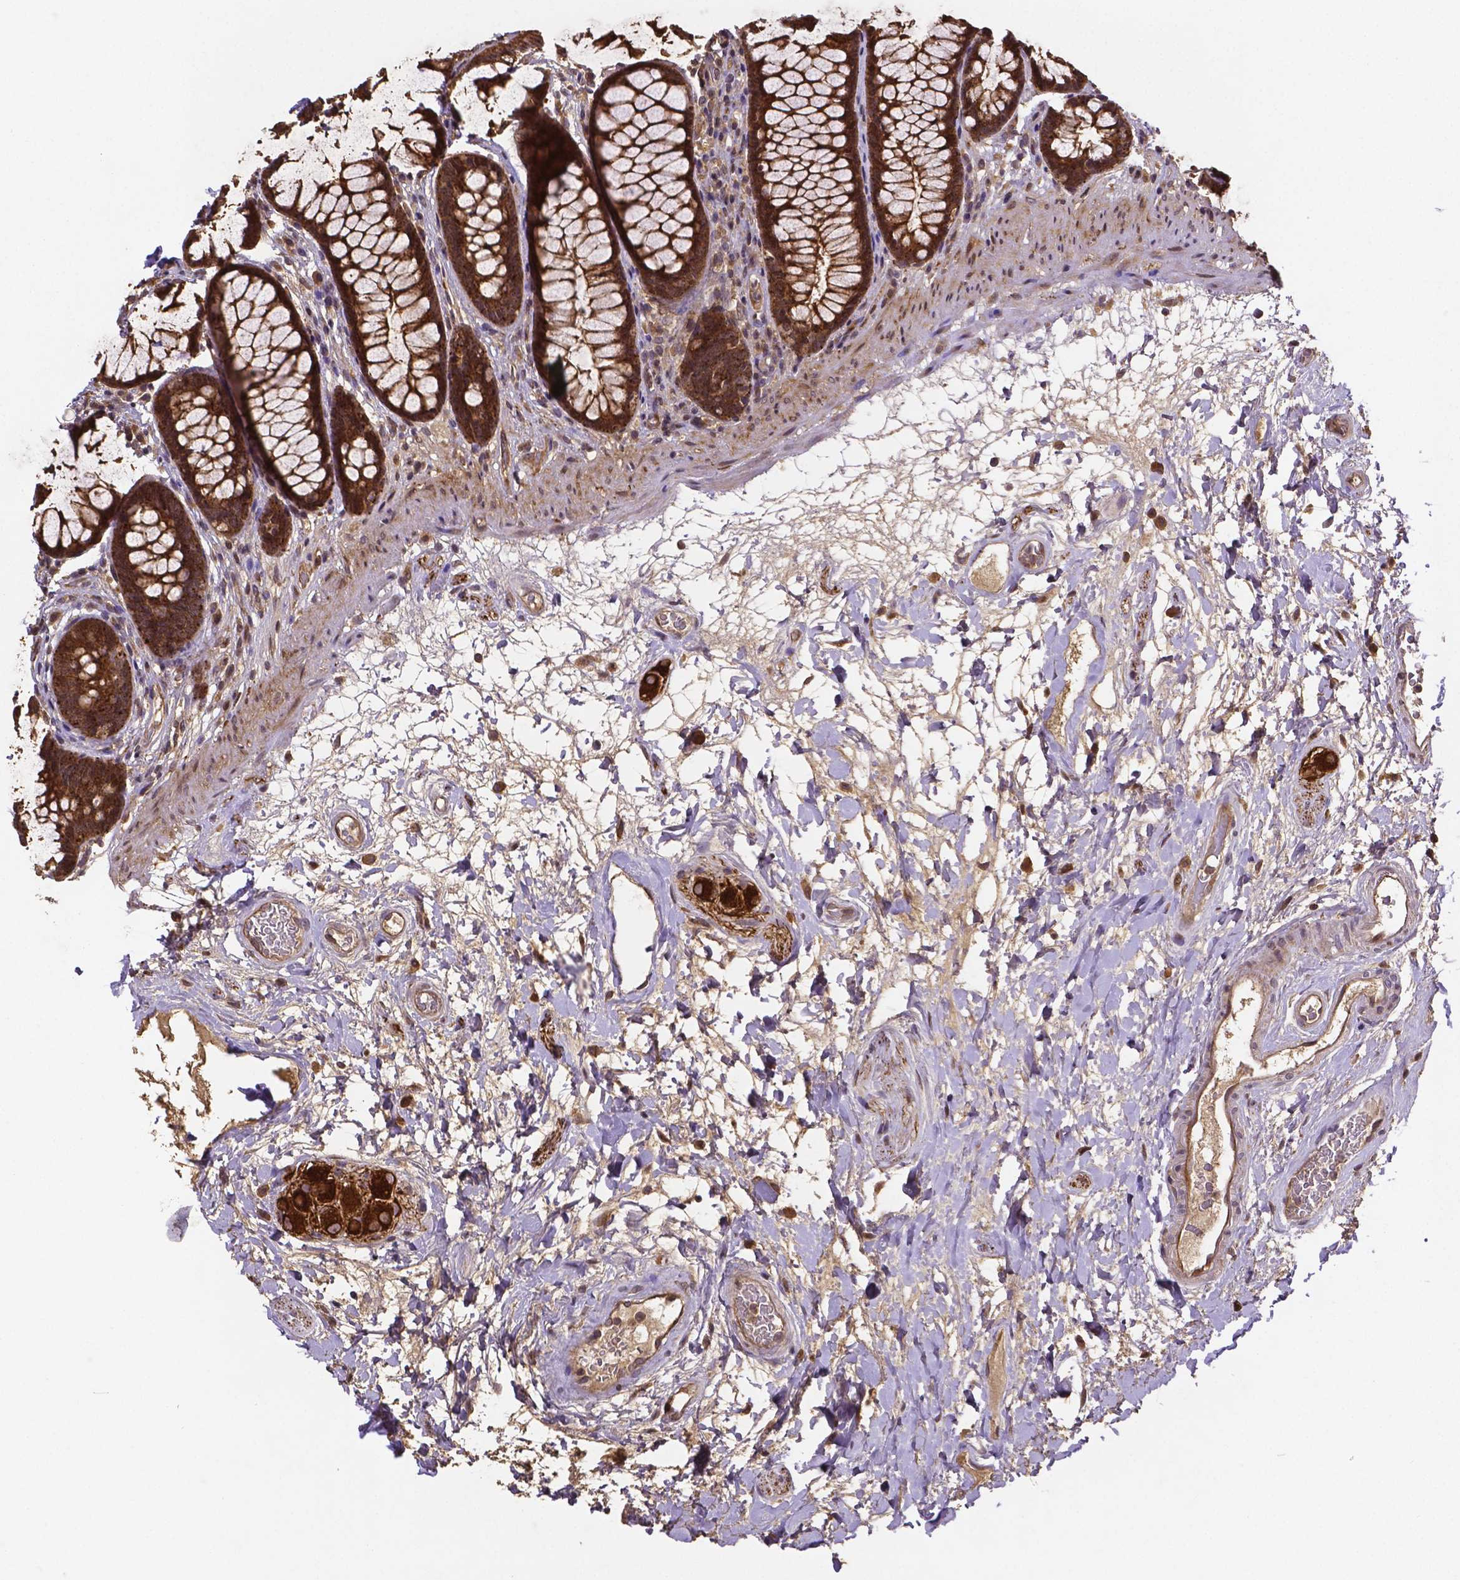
{"staining": {"intensity": "strong", "quantity": ">75%", "location": "cytoplasmic/membranous"}, "tissue": "rectum", "cell_type": "Glandular cells", "image_type": "normal", "snomed": [{"axis": "morphology", "description": "Normal tissue, NOS"}, {"axis": "topography", "description": "Rectum"}], "caption": "A high amount of strong cytoplasmic/membranous expression is seen in approximately >75% of glandular cells in unremarkable rectum.", "gene": "RNF123", "patient": {"sex": "male", "age": 72}}